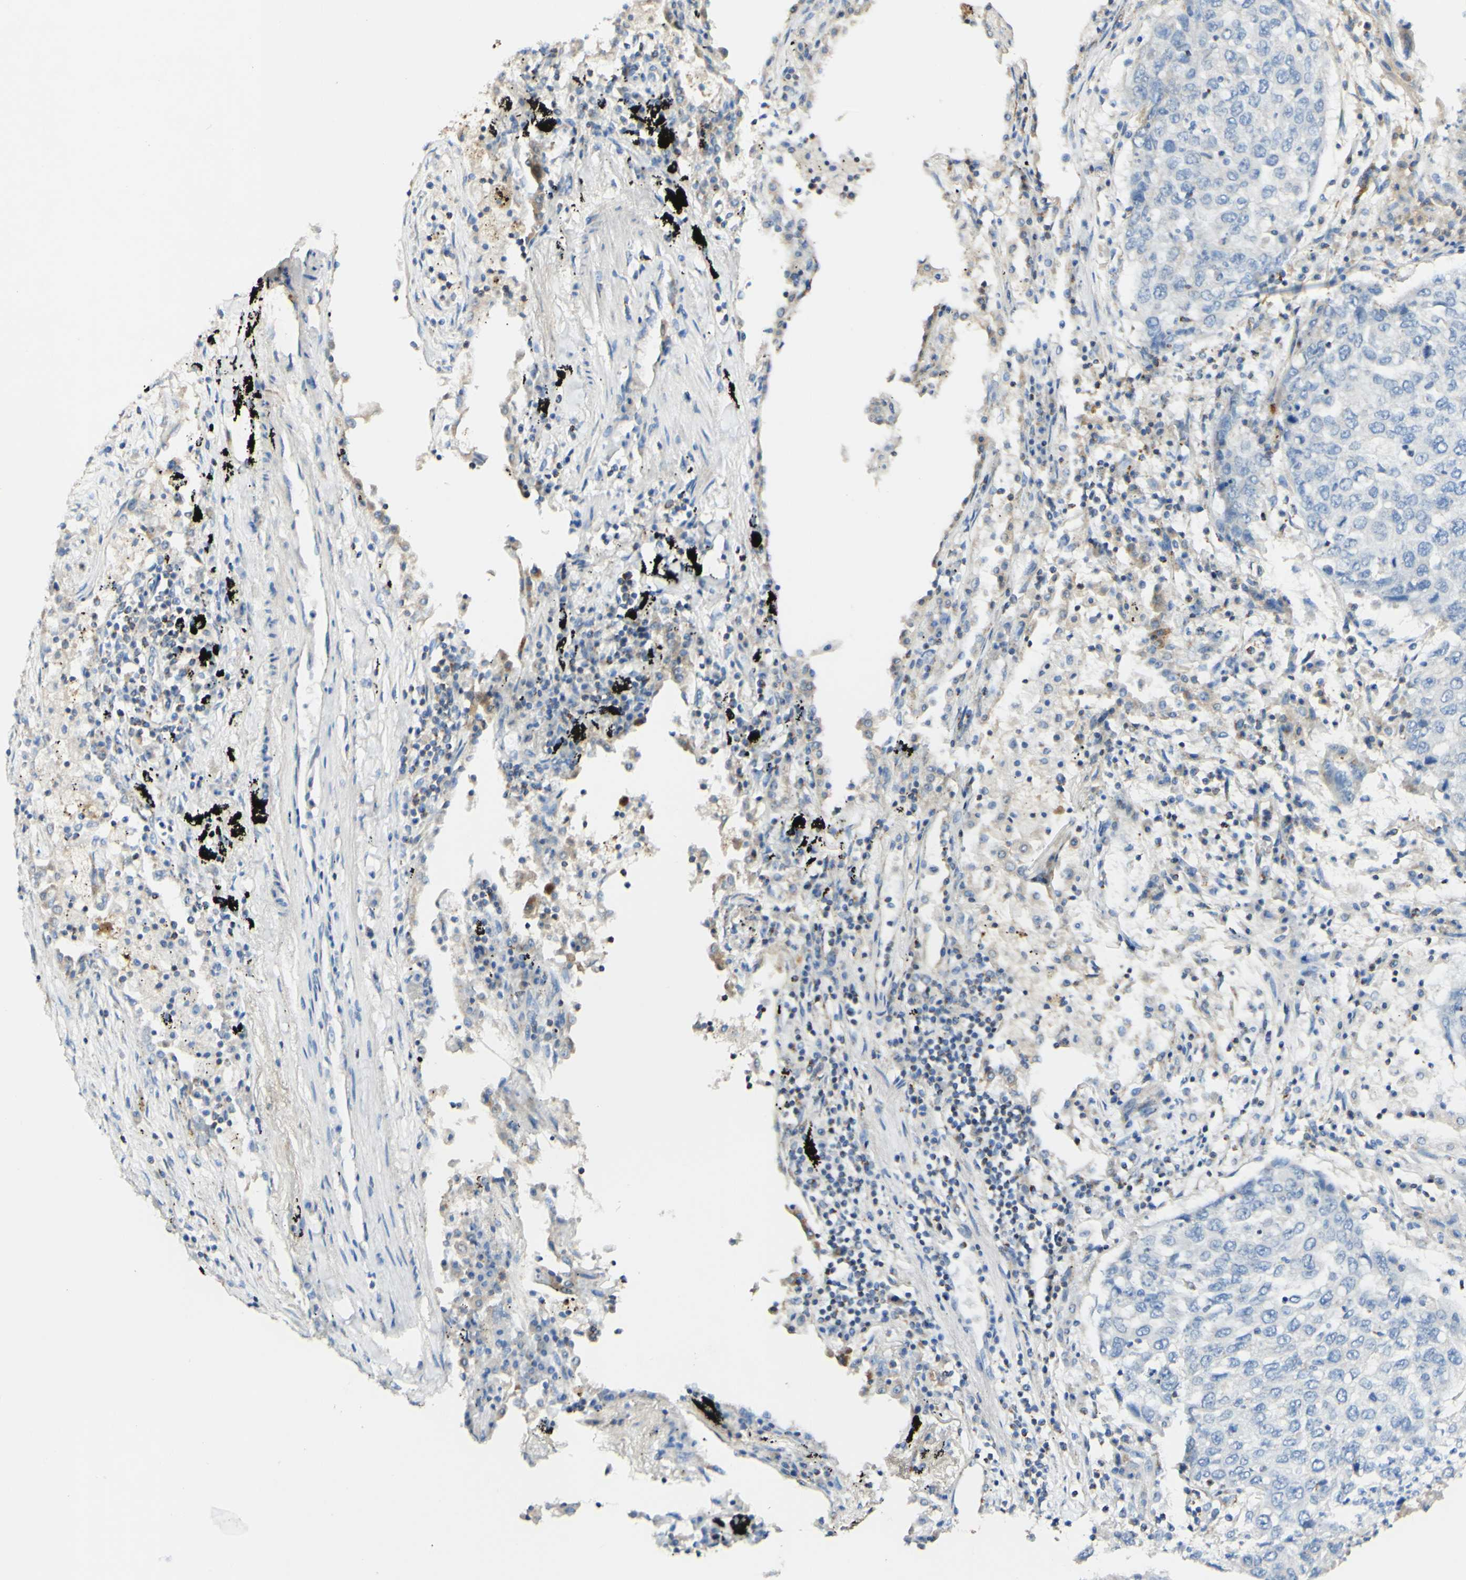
{"staining": {"intensity": "negative", "quantity": "none", "location": "none"}, "tissue": "lung cancer", "cell_type": "Tumor cells", "image_type": "cancer", "snomed": [{"axis": "morphology", "description": "Squamous cell carcinoma, NOS"}, {"axis": "topography", "description": "Lung"}], "caption": "The IHC micrograph has no significant positivity in tumor cells of lung cancer (squamous cell carcinoma) tissue.", "gene": "OXCT1", "patient": {"sex": "female", "age": 63}}